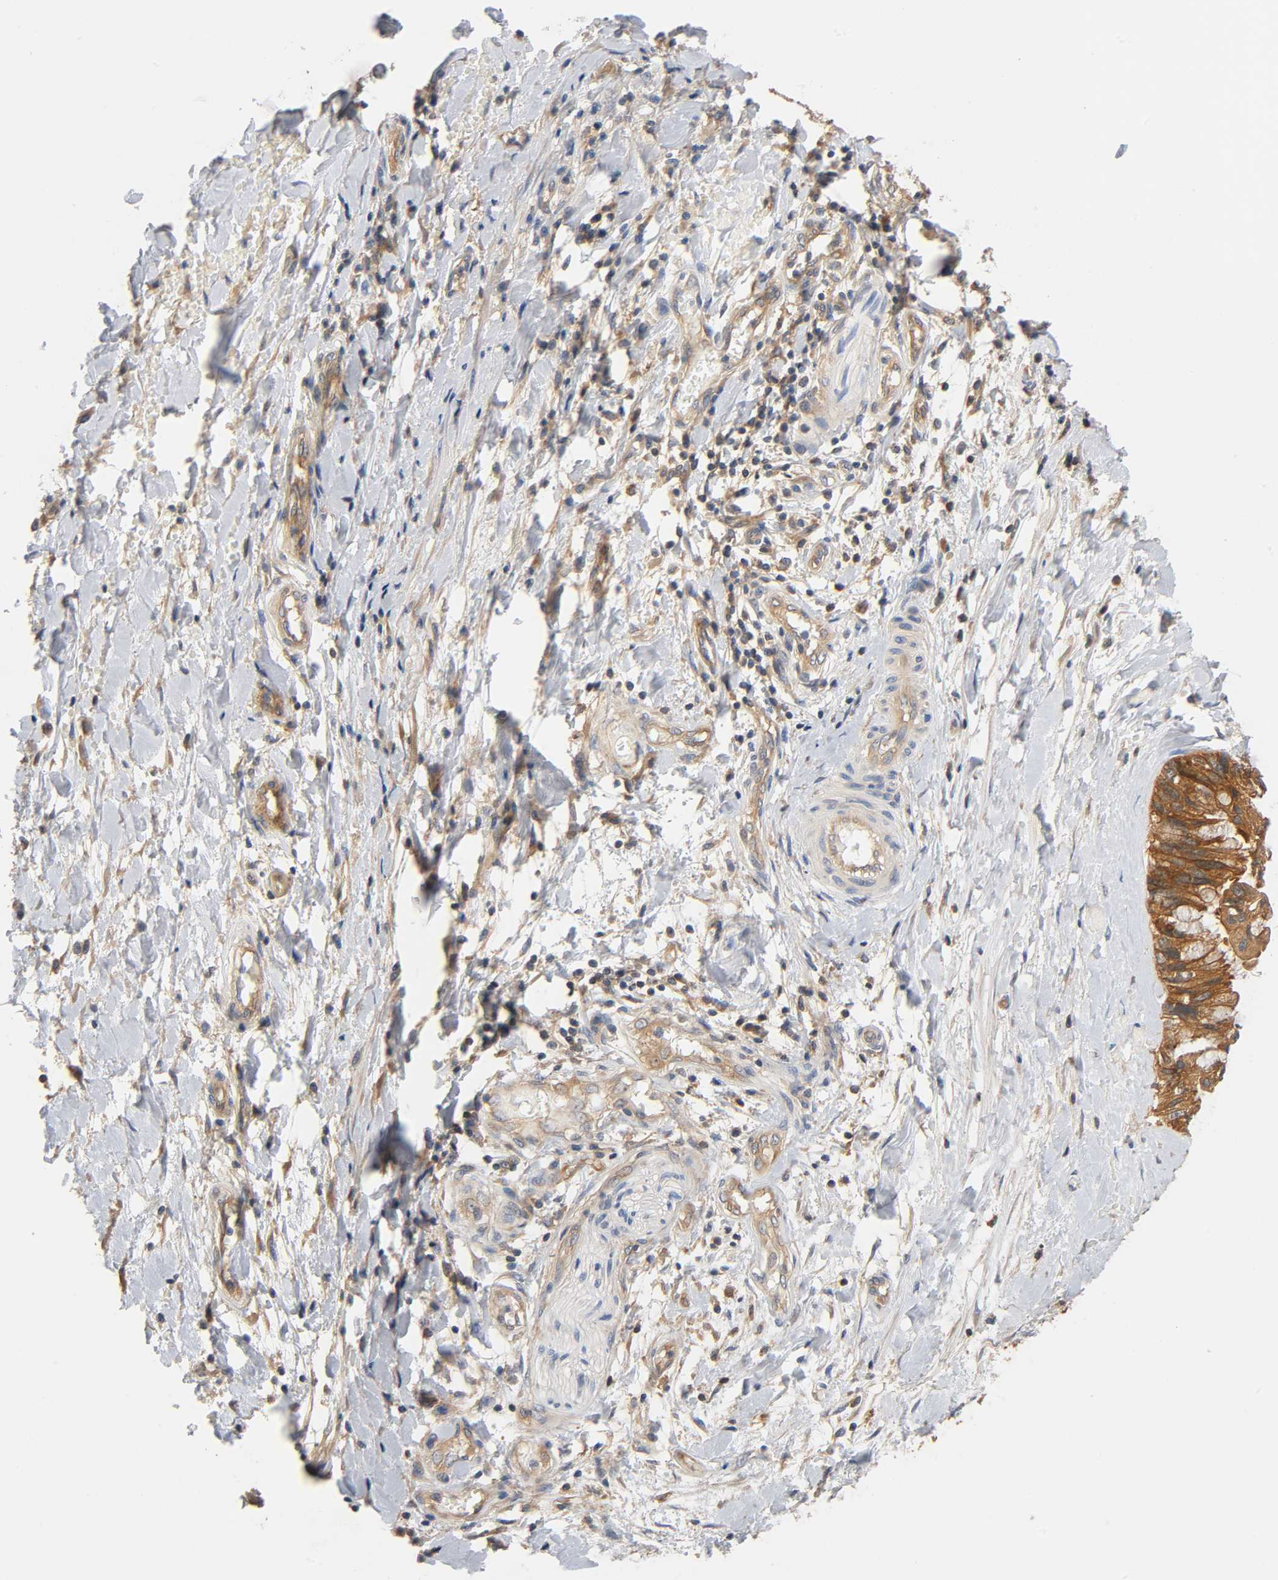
{"staining": {"intensity": "strong", "quantity": ">75%", "location": "cytoplasmic/membranous"}, "tissue": "ovarian cancer", "cell_type": "Tumor cells", "image_type": "cancer", "snomed": [{"axis": "morphology", "description": "Cystadenocarcinoma, mucinous, NOS"}, {"axis": "topography", "description": "Ovary"}], "caption": "Immunohistochemistry staining of mucinous cystadenocarcinoma (ovarian), which demonstrates high levels of strong cytoplasmic/membranous expression in about >75% of tumor cells indicating strong cytoplasmic/membranous protein expression. The staining was performed using DAB (brown) for protein detection and nuclei were counterstained in hematoxylin (blue).", "gene": "PRKAB1", "patient": {"sex": "female", "age": 39}}